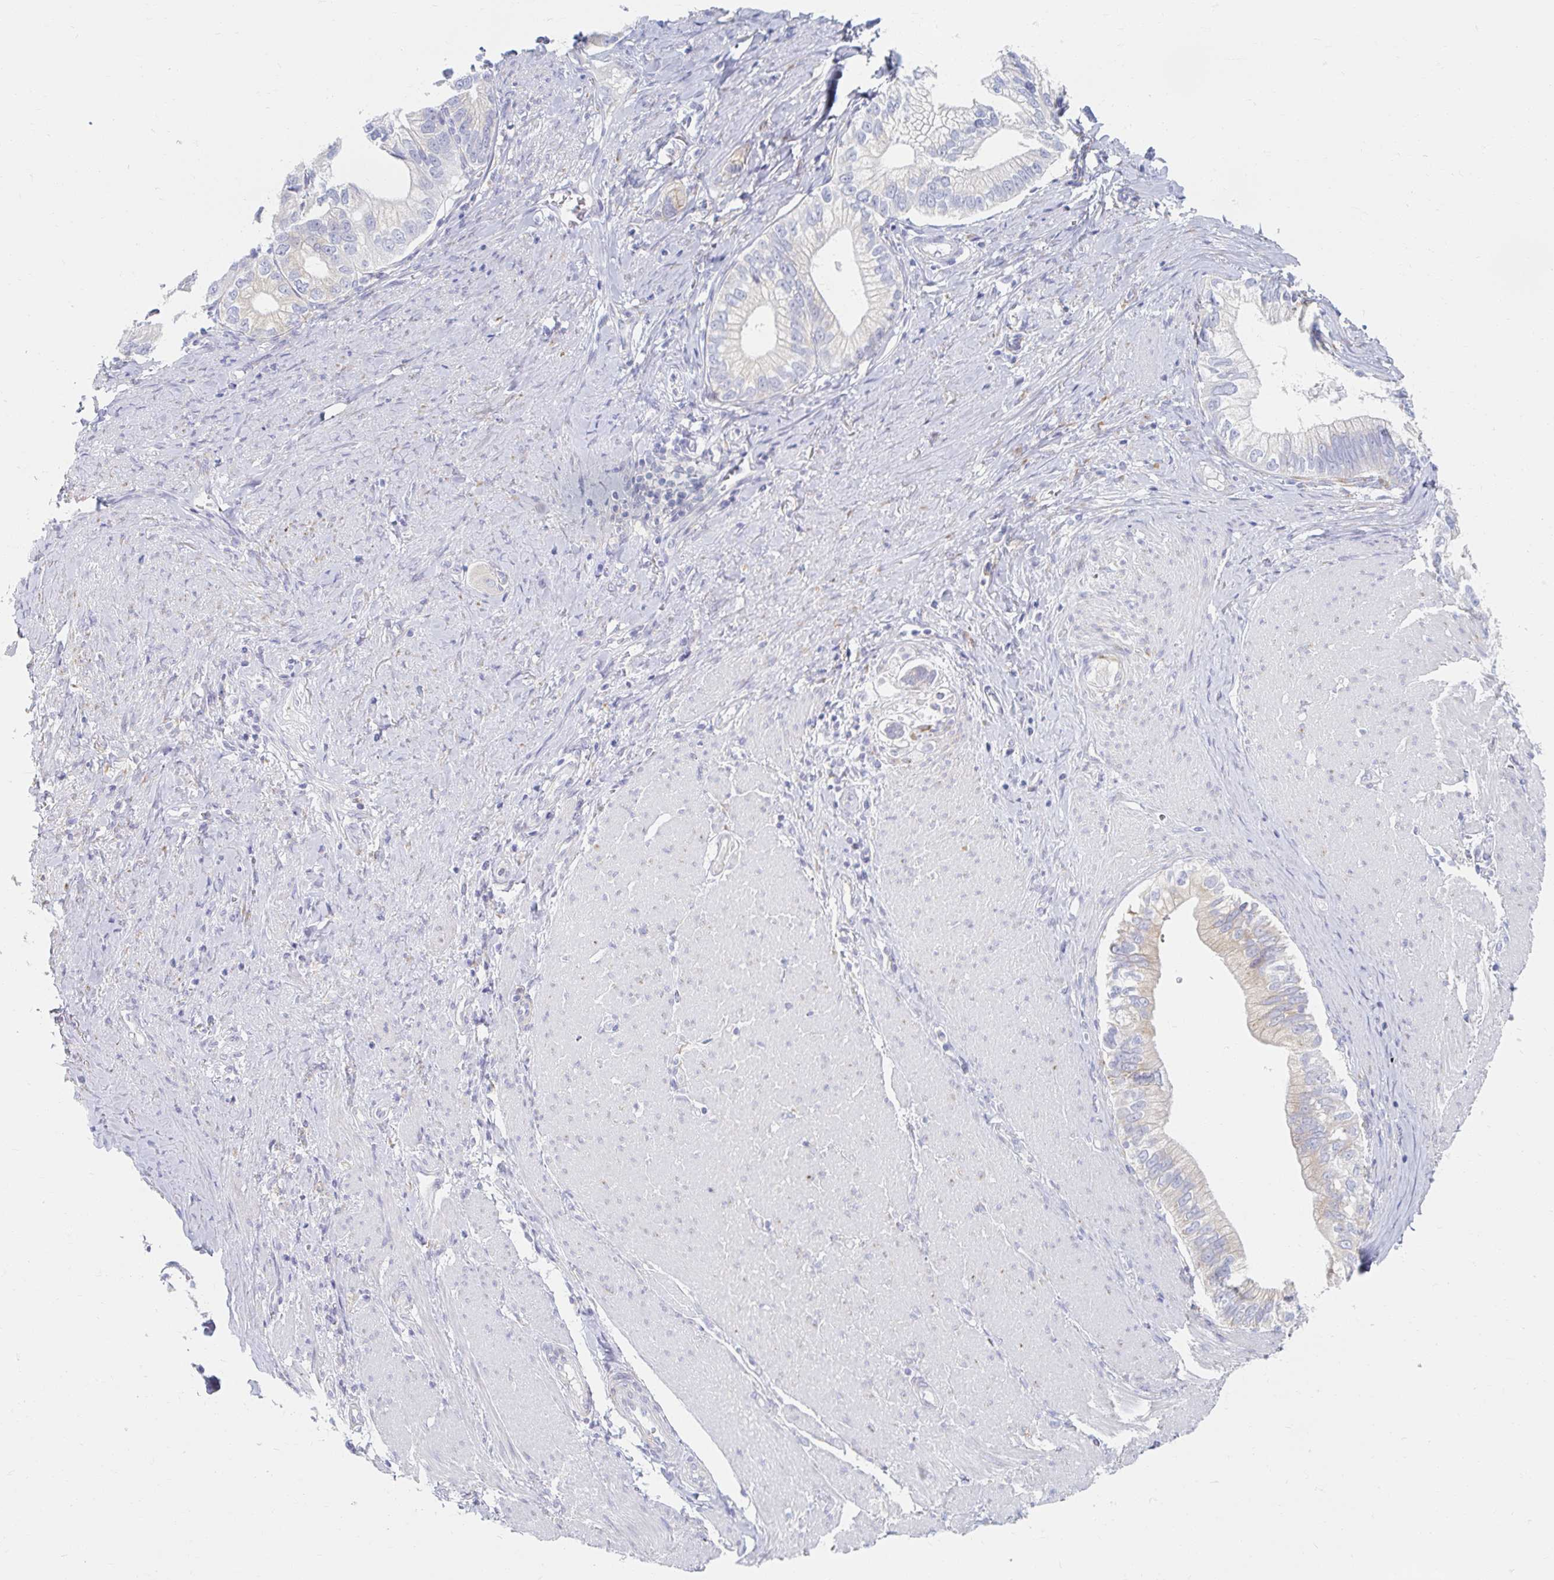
{"staining": {"intensity": "weak", "quantity": "<25%", "location": "cytoplasmic/membranous"}, "tissue": "pancreatic cancer", "cell_type": "Tumor cells", "image_type": "cancer", "snomed": [{"axis": "morphology", "description": "Adenocarcinoma, NOS"}, {"axis": "topography", "description": "Pancreas"}], "caption": "Adenocarcinoma (pancreatic) stained for a protein using immunohistochemistry (IHC) exhibits no expression tumor cells.", "gene": "MYLK2", "patient": {"sex": "male", "age": 70}}